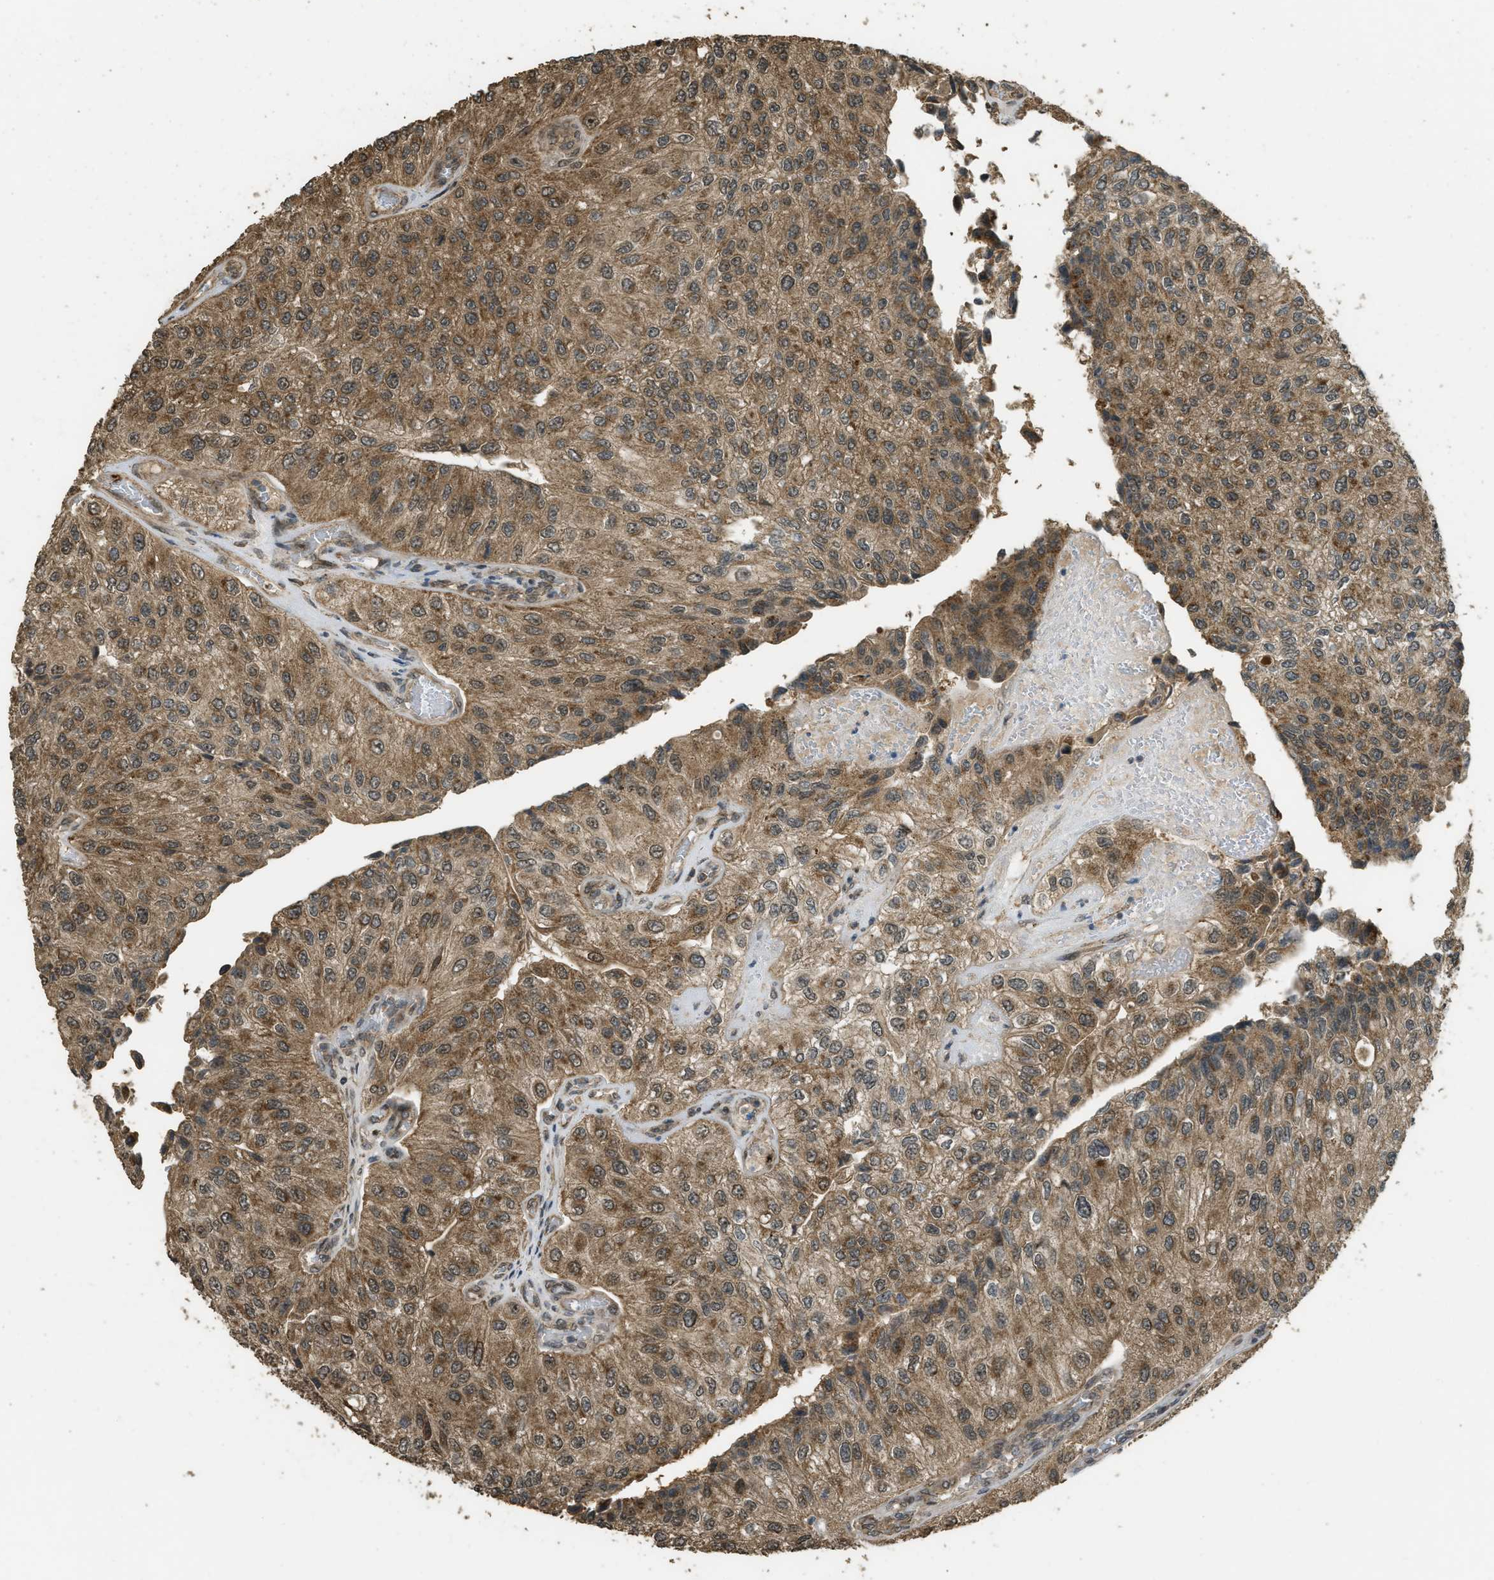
{"staining": {"intensity": "moderate", "quantity": ">75%", "location": "cytoplasmic/membranous,nuclear"}, "tissue": "urothelial cancer", "cell_type": "Tumor cells", "image_type": "cancer", "snomed": [{"axis": "morphology", "description": "Urothelial carcinoma, High grade"}, {"axis": "topography", "description": "Kidney"}, {"axis": "topography", "description": "Urinary bladder"}], "caption": "A brown stain highlights moderate cytoplasmic/membranous and nuclear expression of a protein in human urothelial carcinoma (high-grade) tumor cells. (Stains: DAB in brown, nuclei in blue, Microscopy: brightfield microscopy at high magnification).", "gene": "CTPS1", "patient": {"sex": "male", "age": 77}}